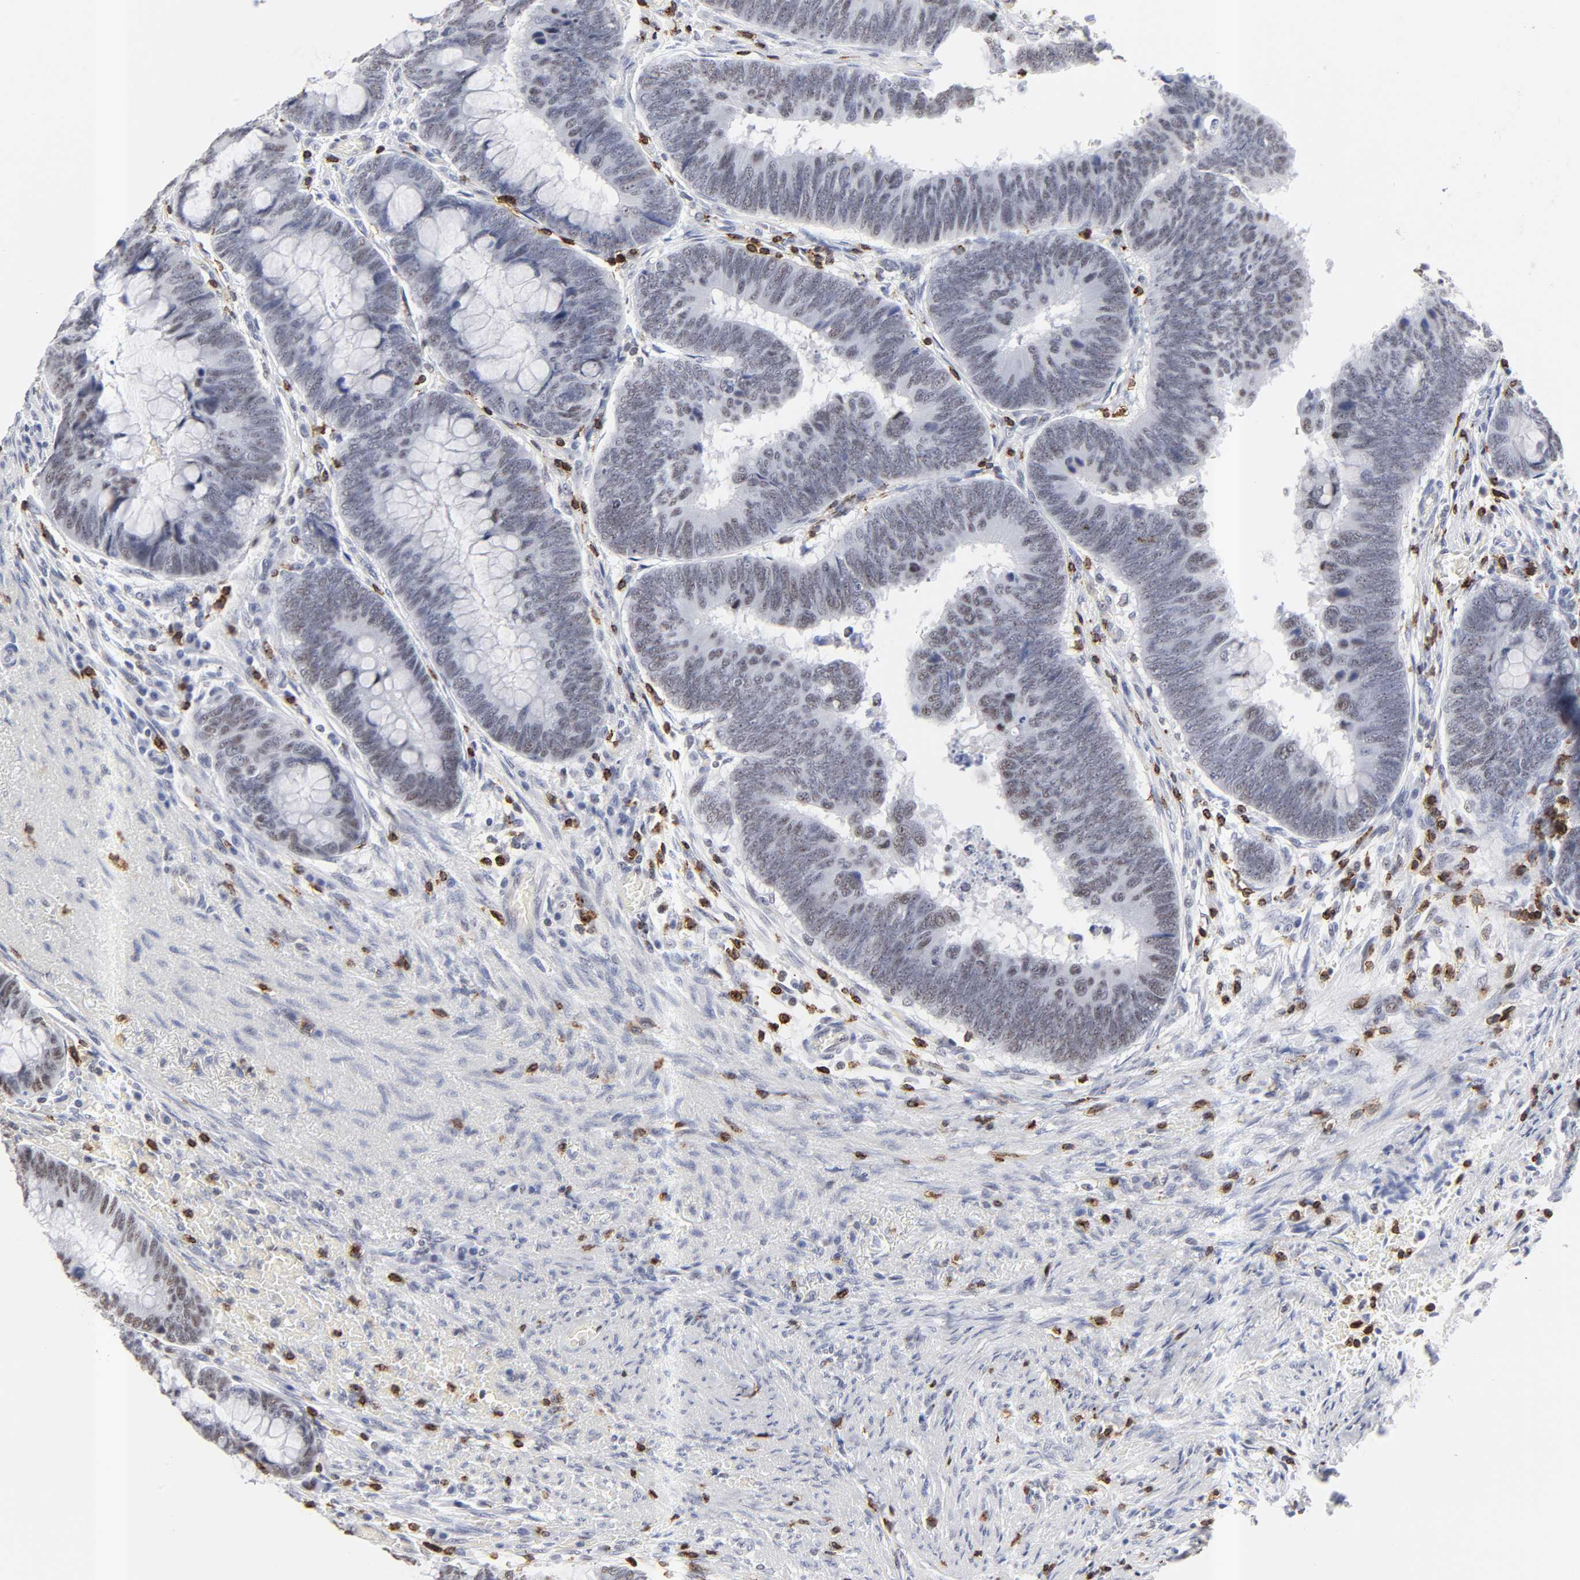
{"staining": {"intensity": "weak", "quantity": "25%-75%", "location": "nuclear"}, "tissue": "colorectal cancer", "cell_type": "Tumor cells", "image_type": "cancer", "snomed": [{"axis": "morphology", "description": "Normal tissue, NOS"}, {"axis": "morphology", "description": "Adenocarcinoma, NOS"}, {"axis": "topography", "description": "Rectum"}], "caption": "Immunohistochemistry image of human colorectal adenocarcinoma stained for a protein (brown), which reveals low levels of weak nuclear staining in about 25%-75% of tumor cells.", "gene": "CD2", "patient": {"sex": "male", "age": 92}}